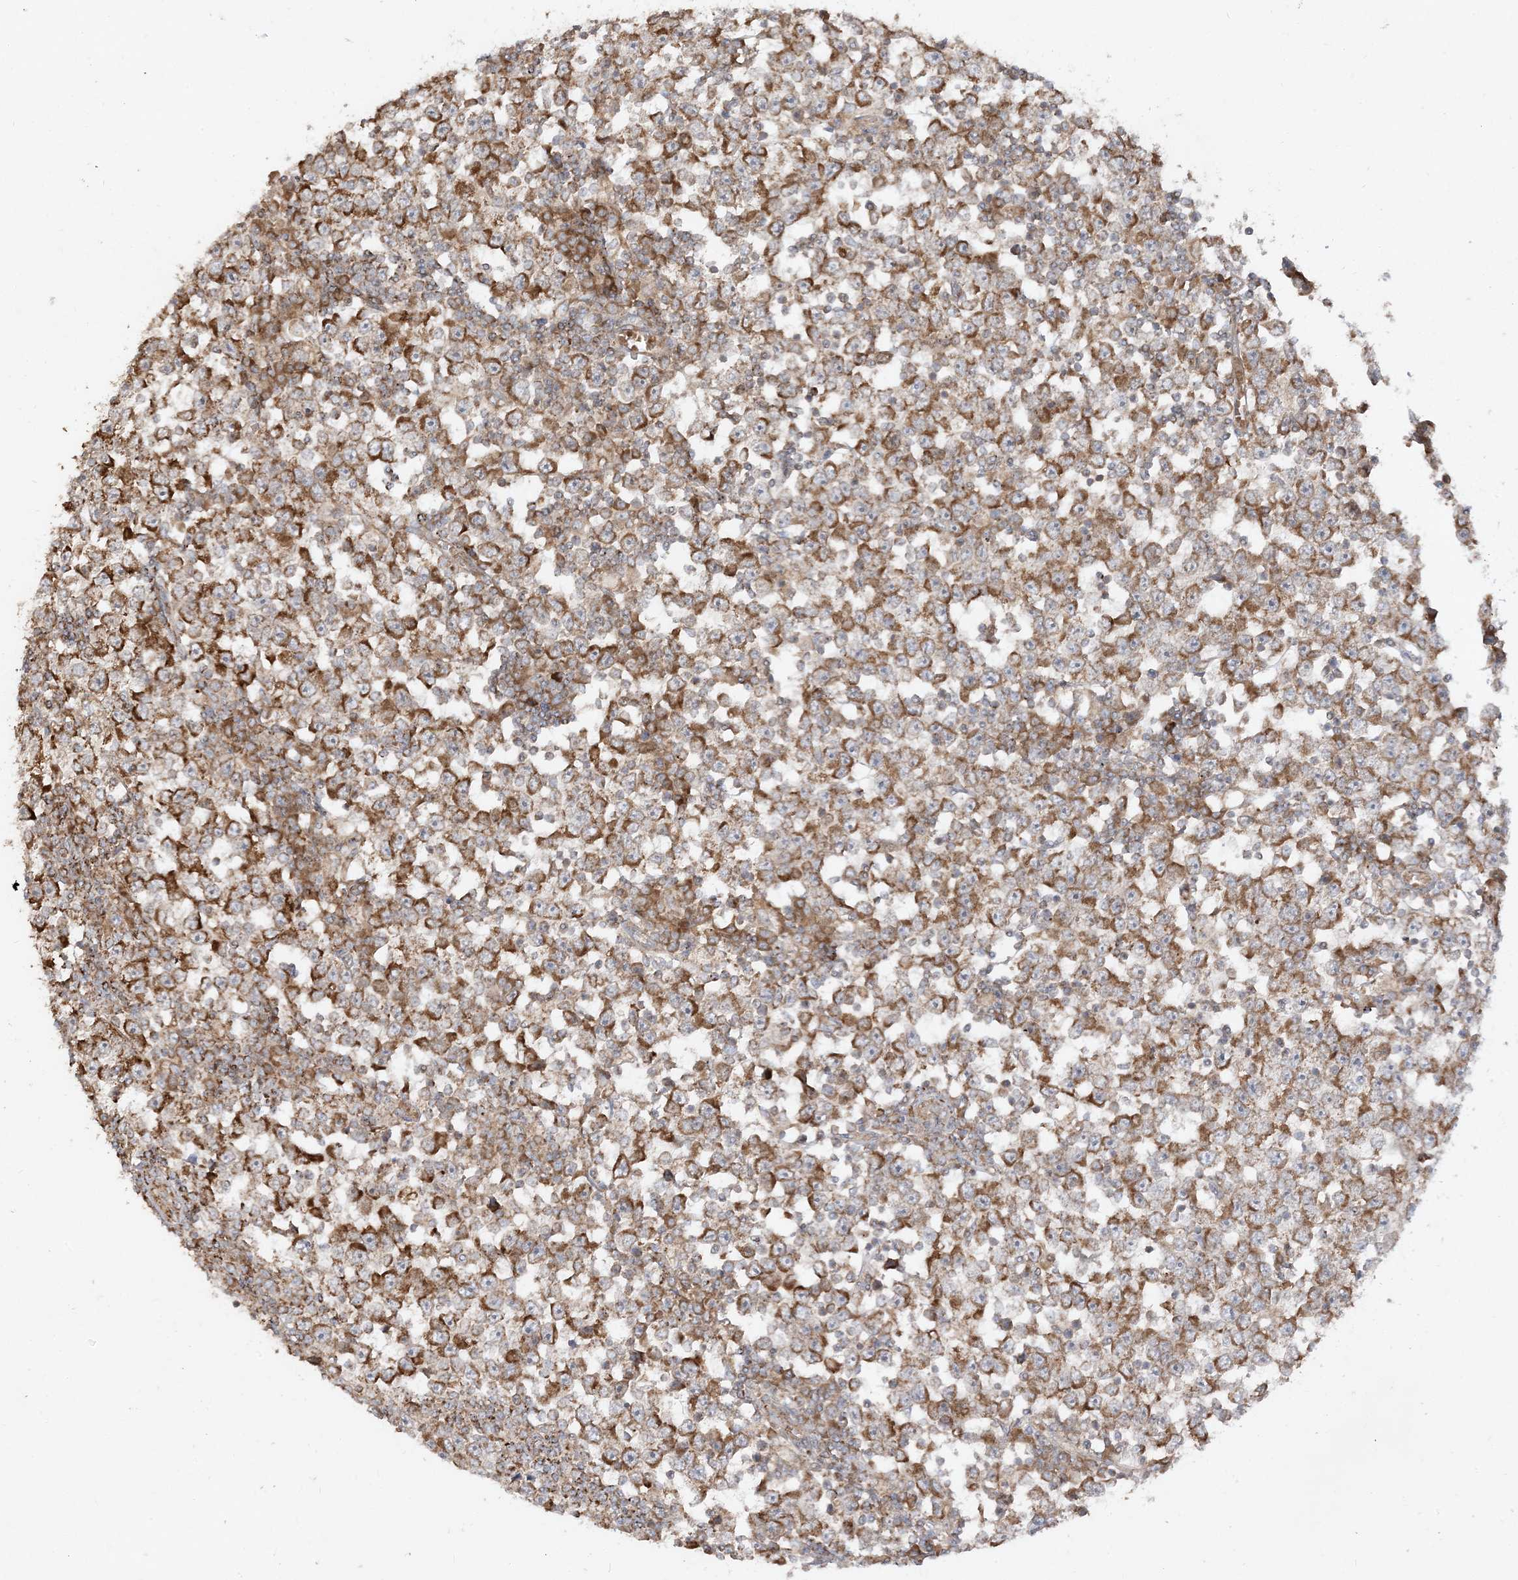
{"staining": {"intensity": "moderate", "quantity": ">75%", "location": "cytoplasmic/membranous"}, "tissue": "testis cancer", "cell_type": "Tumor cells", "image_type": "cancer", "snomed": [{"axis": "morphology", "description": "Seminoma, NOS"}, {"axis": "topography", "description": "Testis"}], "caption": "Immunohistochemistry (IHC) photomicrograph of human testis seminoma stained for a protein (brown), which demonstrates medium levels of moderate cytoplasmic/membranous expression in about >75% of tumor cells.", "gene": "AARS2", "patient": {"sex": "male", "age": 65}}